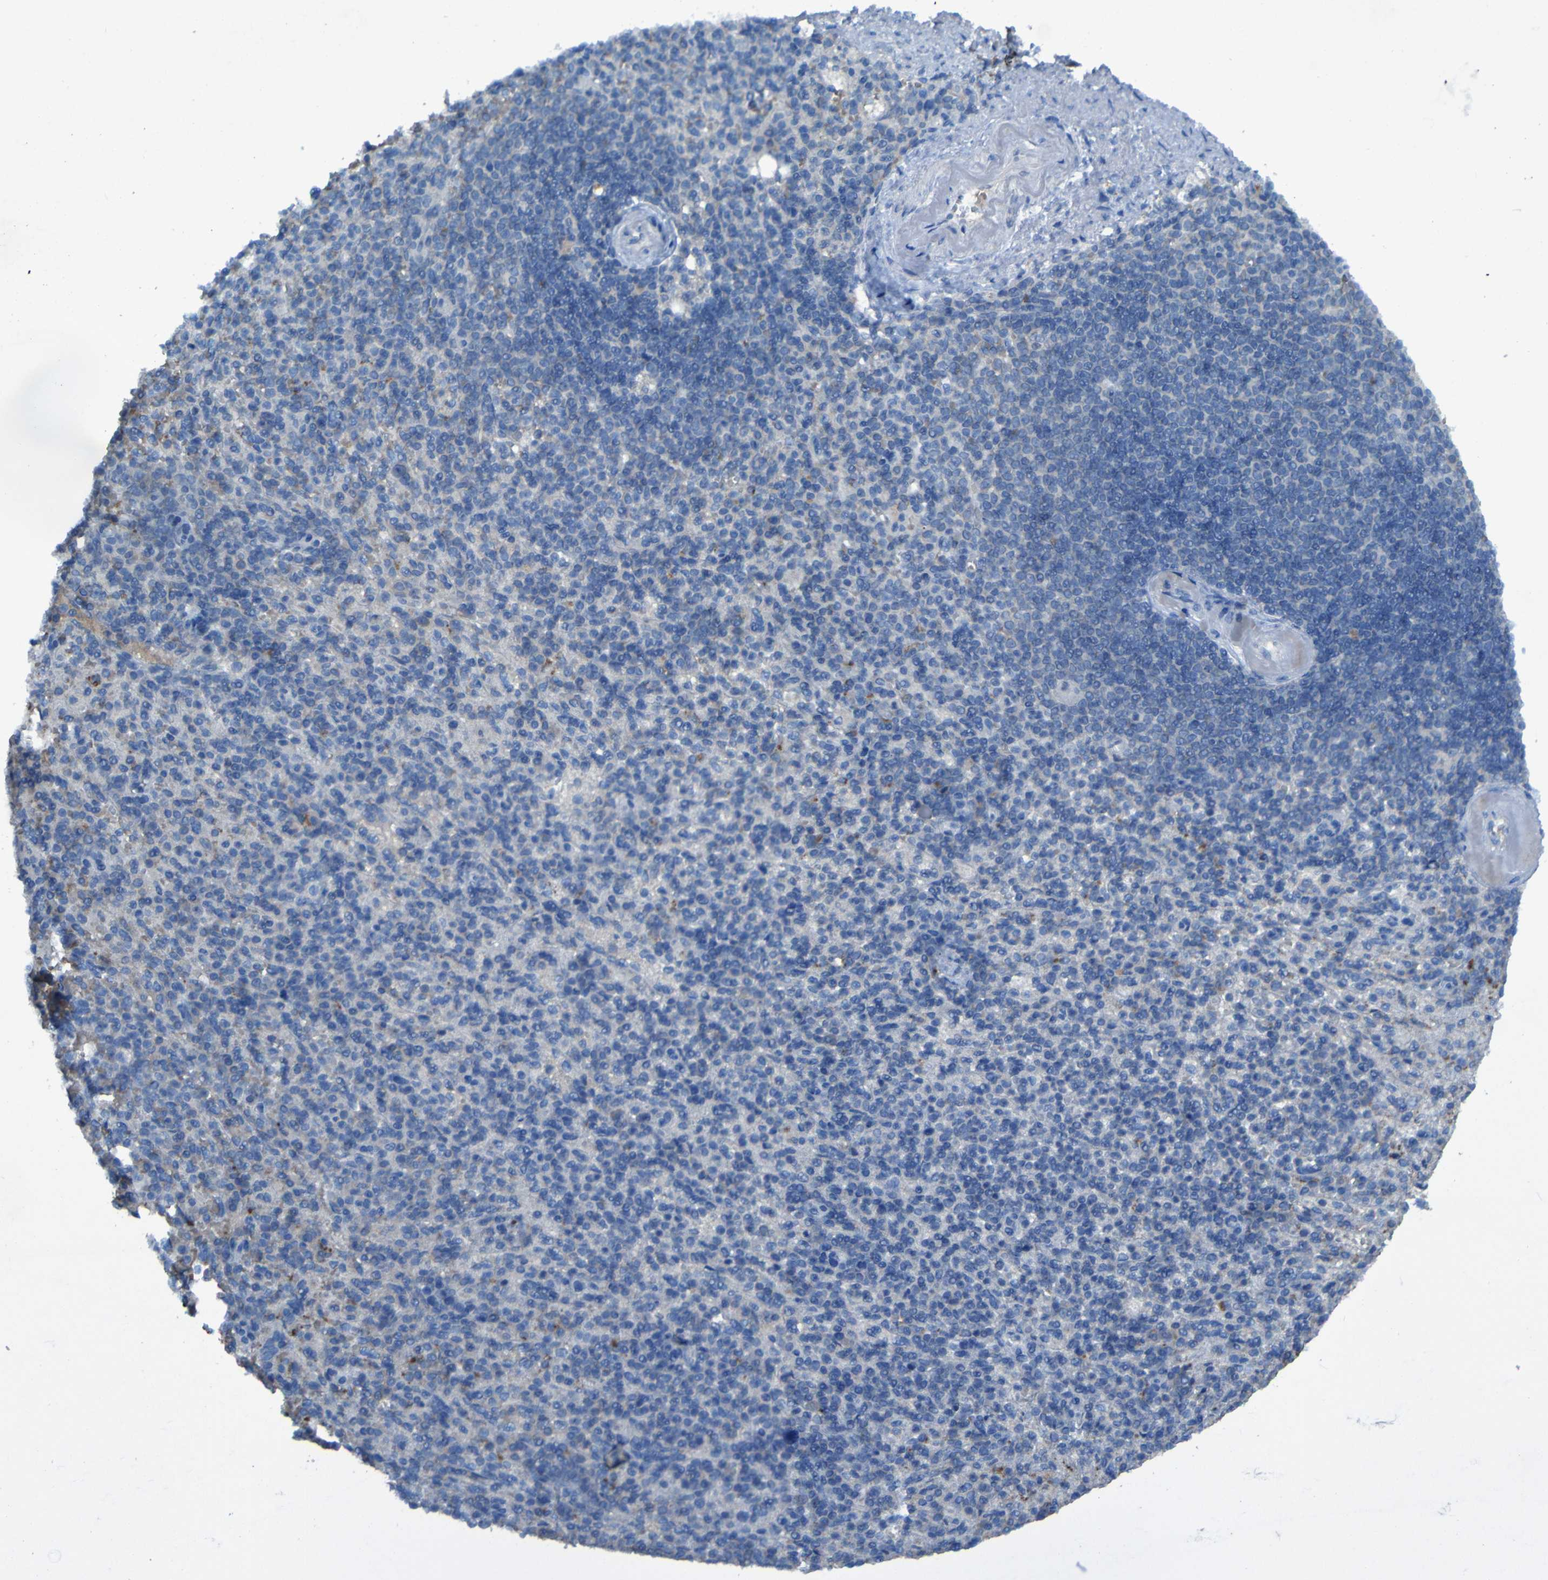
{"staining": {"intensity": "weak", "quantity": "25%-75%", "location": "cytoplasmic/membranous"}, "tissue": "spleen", "cell_type": "Cells in red pulp", "image_type": "normal", "snomed": [{"axis": "morphology", "description": "Normal tissue, NOS"}, {"axis": "topography", "description": "Spleen"}], "caption": "Immunohistochemistry of normal spleen displays low levels of weak cytoplasmic/membranous staining in approximately 25%-75% of cells in red pulp.", "gene": "SGK2", "patient": {"sex": "female", "age": 74}}